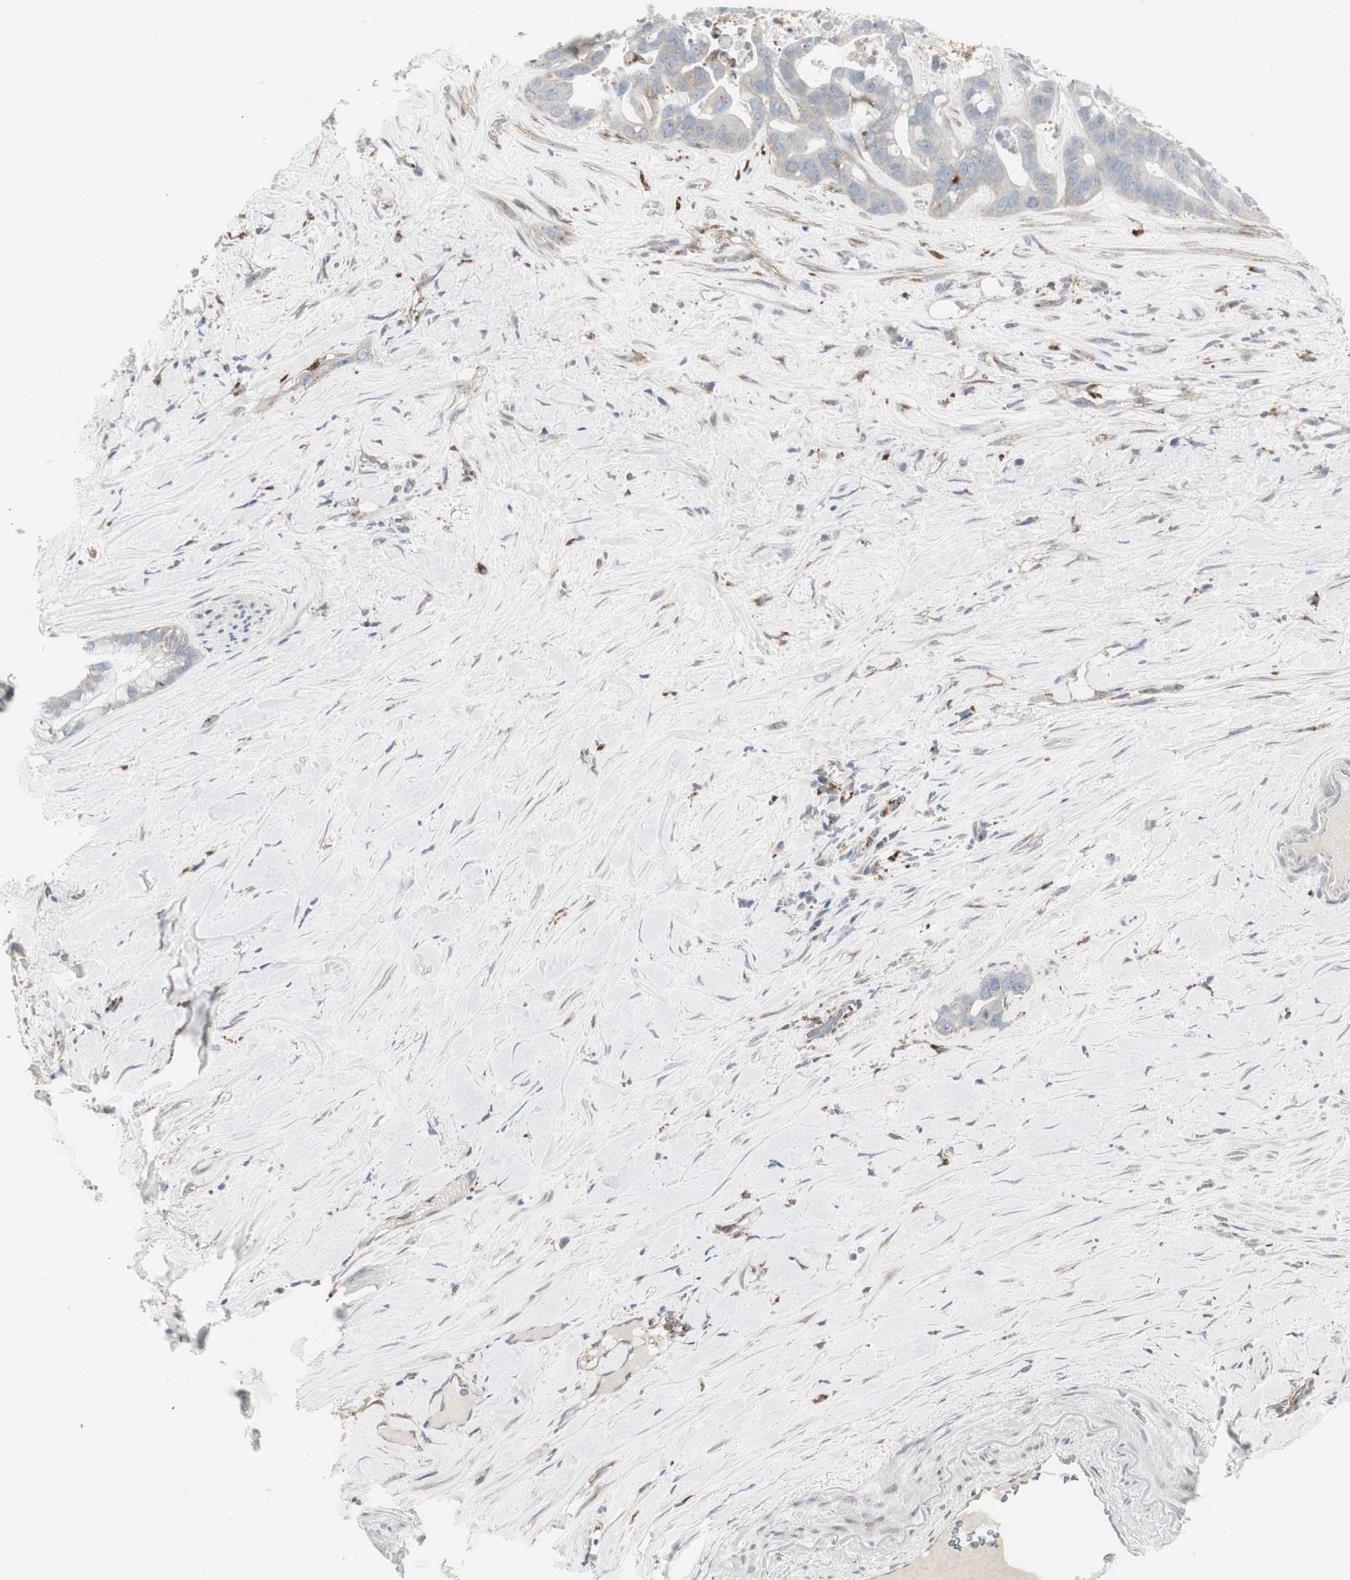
{"staining": {"intensity": "weak", "quantity": "25%-75%", "location": "cytoplasmic/membranous"}, "tissue": "liver cancer", "cell_type": "Tumor cells", "image_type": "cancer", "snomed": [{"axis": "morphology", "description": "Cholangiocarcinoma"}, {"axis": "topography", "description": "Liver"}], "caption": "Tumor cells demonstrate weak cytoplasmic/membranous staining in approximately 25%-75% of cells in liver cancer (cholangiocarcinoma).", "gene": "ATP6V1B2", "patient": {"sex": "female", "age": 65}}